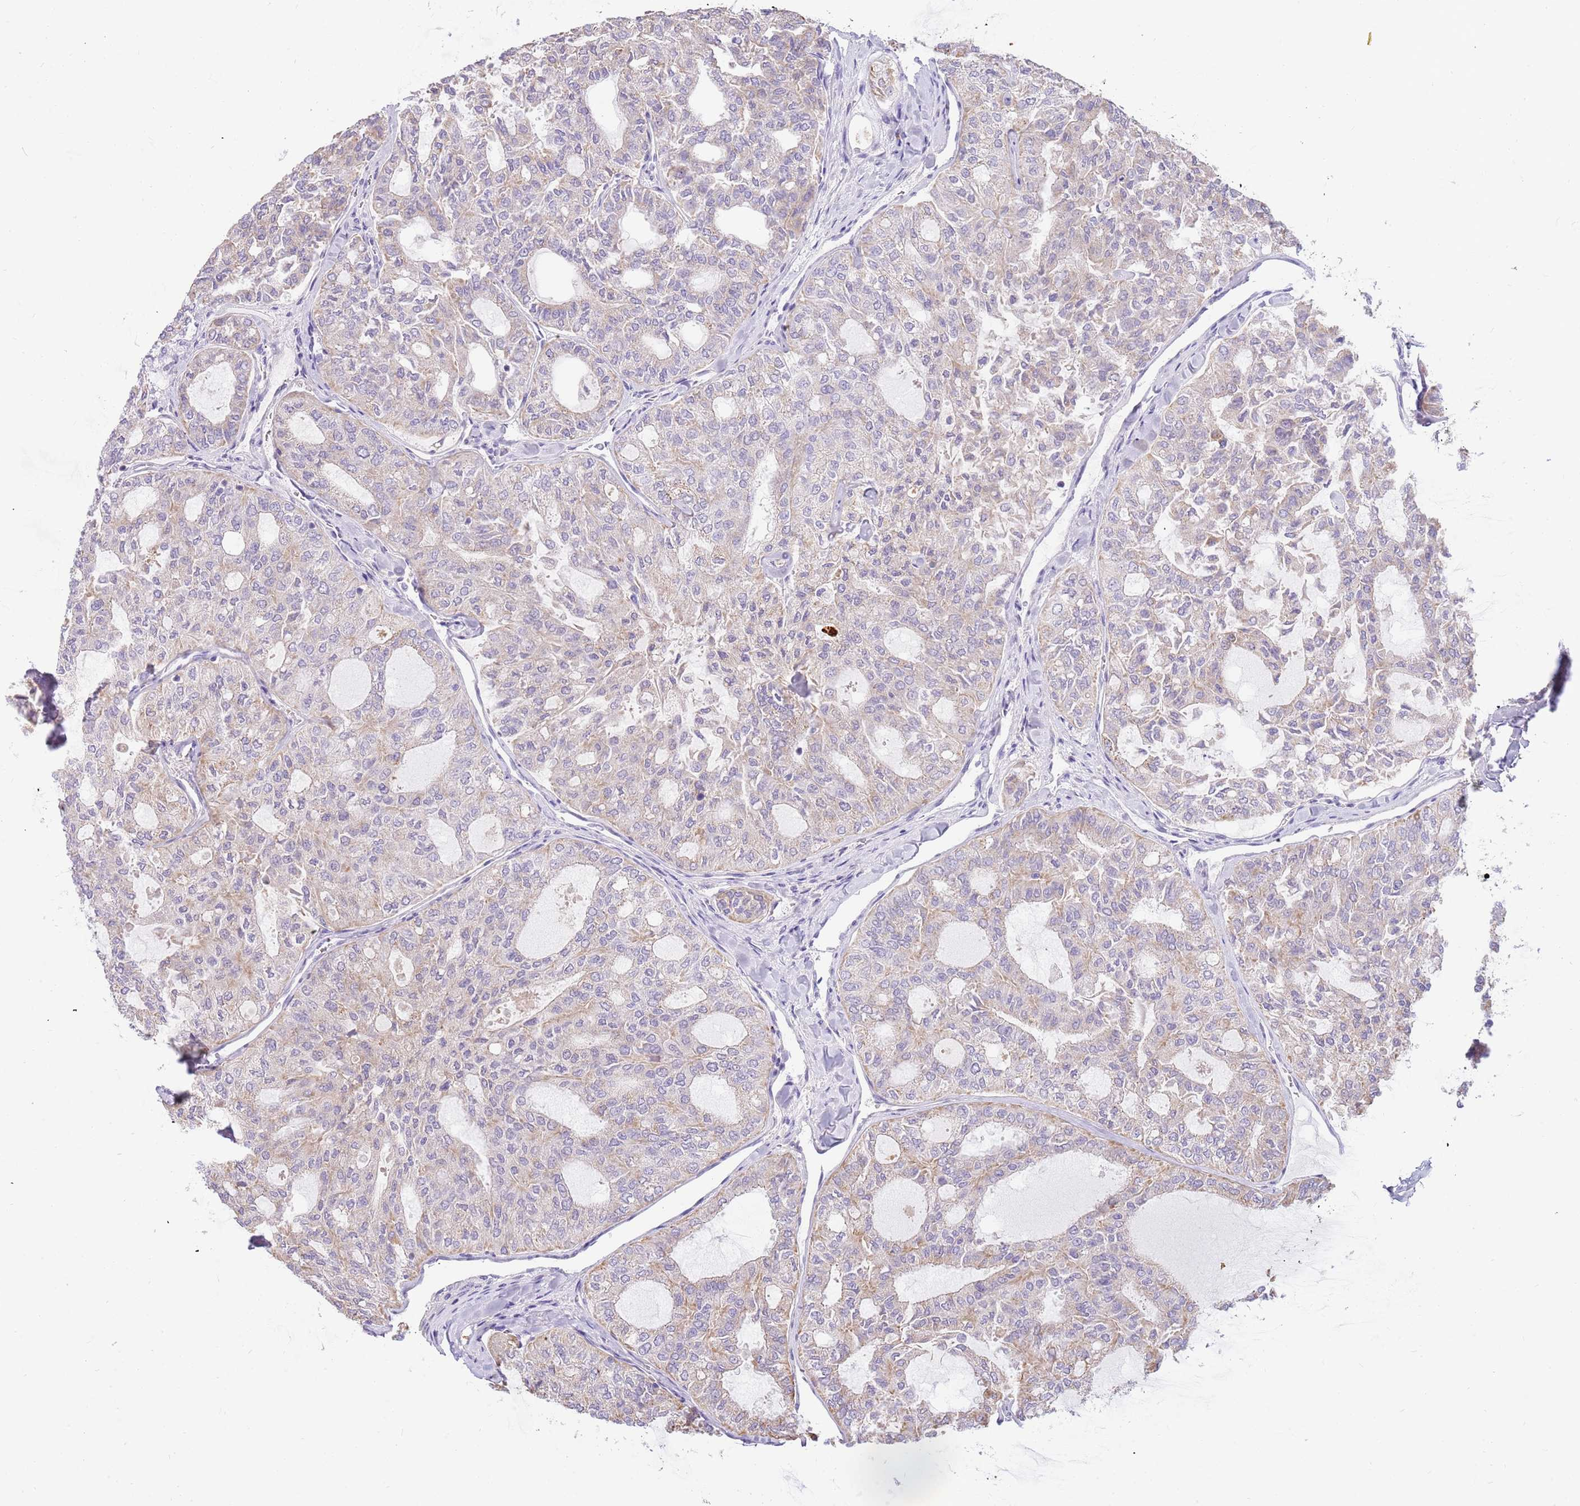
{"staining": {"intensity": "weak", "quantity": "25%-75%", "location": "cytoplasmic/membranous"}, "tissue": "thyroid cancer", "cell_type": "Tumor cells", "image_type": "cancer", "snomed": [{"axis": "morphology", "description": "Follicular adenoma carcinoma, NOS"}, {"axis": "topography", "description": "Thyroid gland"}], "caption": "Protein expression by IHC demonstrates weak cytoplasmic/membranous expression in about 25%-75% of tumor cells in thyroid cancer.", "gene": "DNAJA3", "patient": {"sex": "male", "age": 75}}